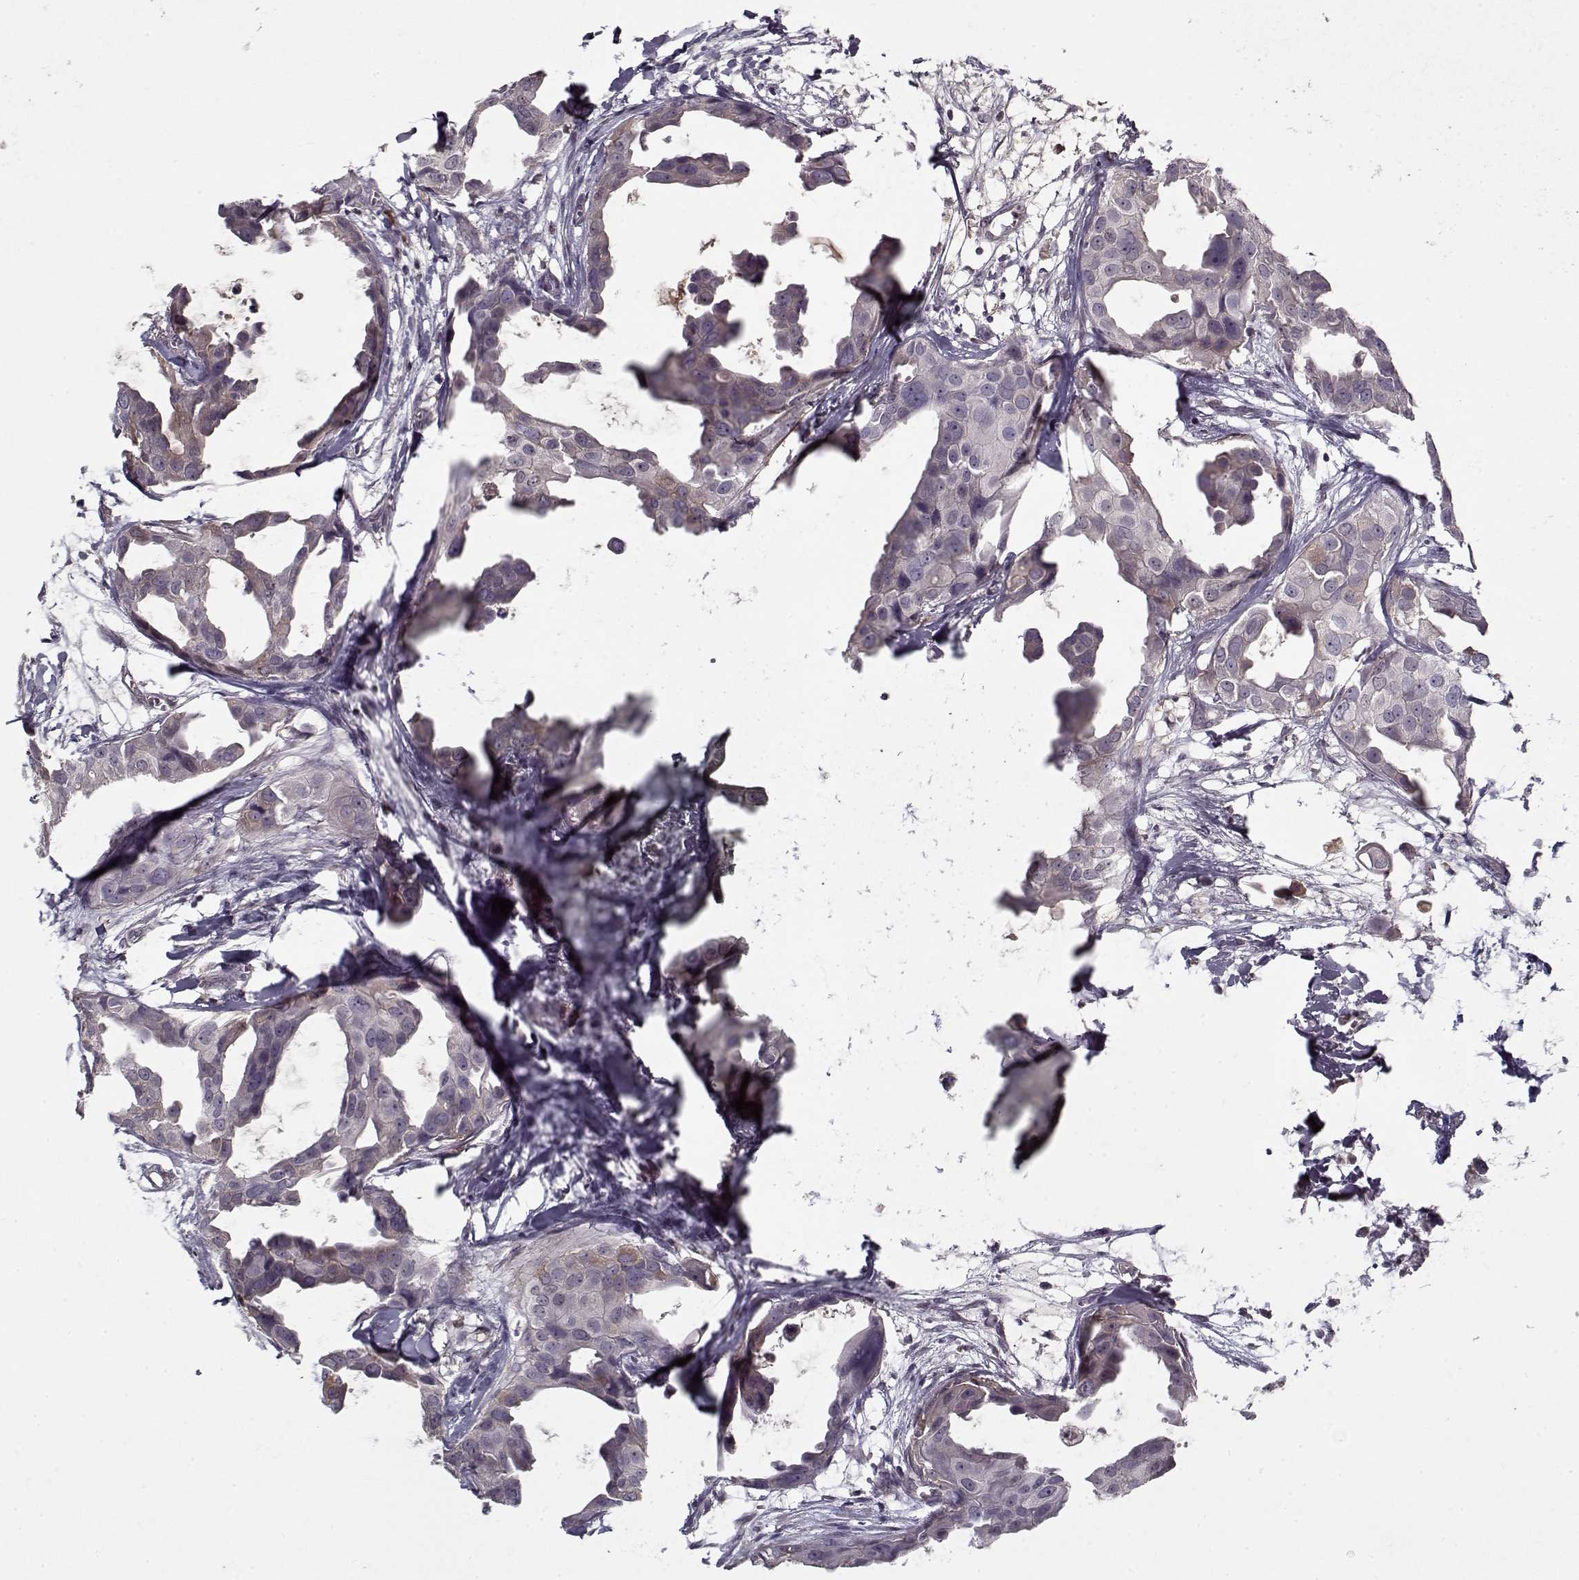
{"staining": {"intensity": "negative", "quantity": "none", "location": "none"}, "tissue": "breast cancer", "cell_type": "Tumor cells", "image_type": "cancer", "snomed": [{"axis": "morphology", "description": "Duct carcinoma"}, {"axis": "topography", "description": "Breast"}], "caption": "Breast cancer (intraductal carcinoma) stained for a protein using IHC exhibits no staining tumor cells.", "gene": "AFM", "patient": {"sex": "female", "age": 38}}